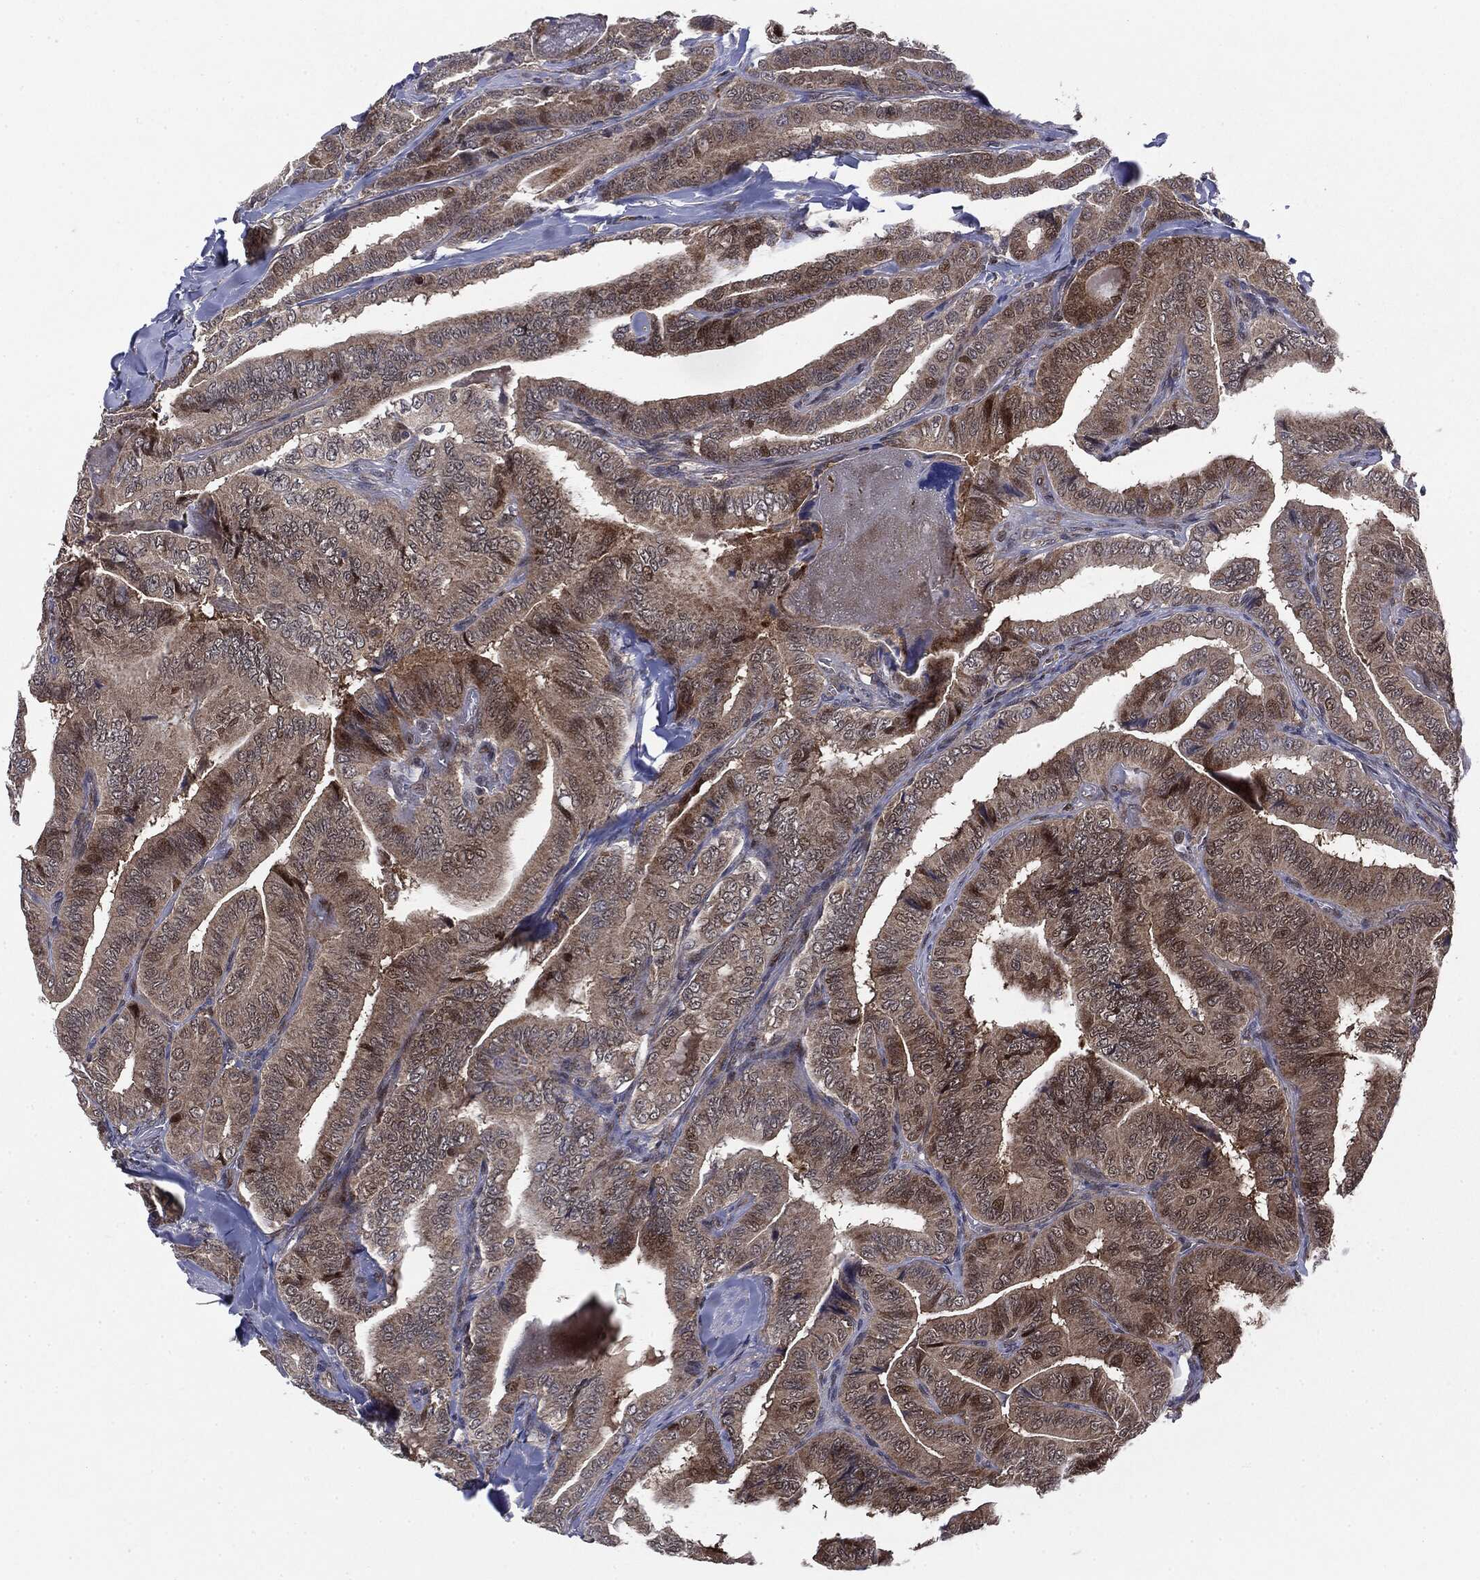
{"staining": {"intensity": "weak", "quantity": "25%-75%", "location": "cytoplasmic/membranous"}, "tissue": "thyroid cancer", "cell_type": "Tumor cells", "image_type": "cancer", "snomed": [{"axis": "morphology", "description": "Papillary adenocarcinoma, NOS"}, {"axis": "topography", "description": "Thyroid gland"}], "caption": "Tumor cells exhibit low levels of weak cytoplasmic/membranous expression in approximately 25%-75% of cells in human papillary adenocarcinoma (thyroid).", "gene": "PTPA", "patient": {"sex": "male", "age": 61}}